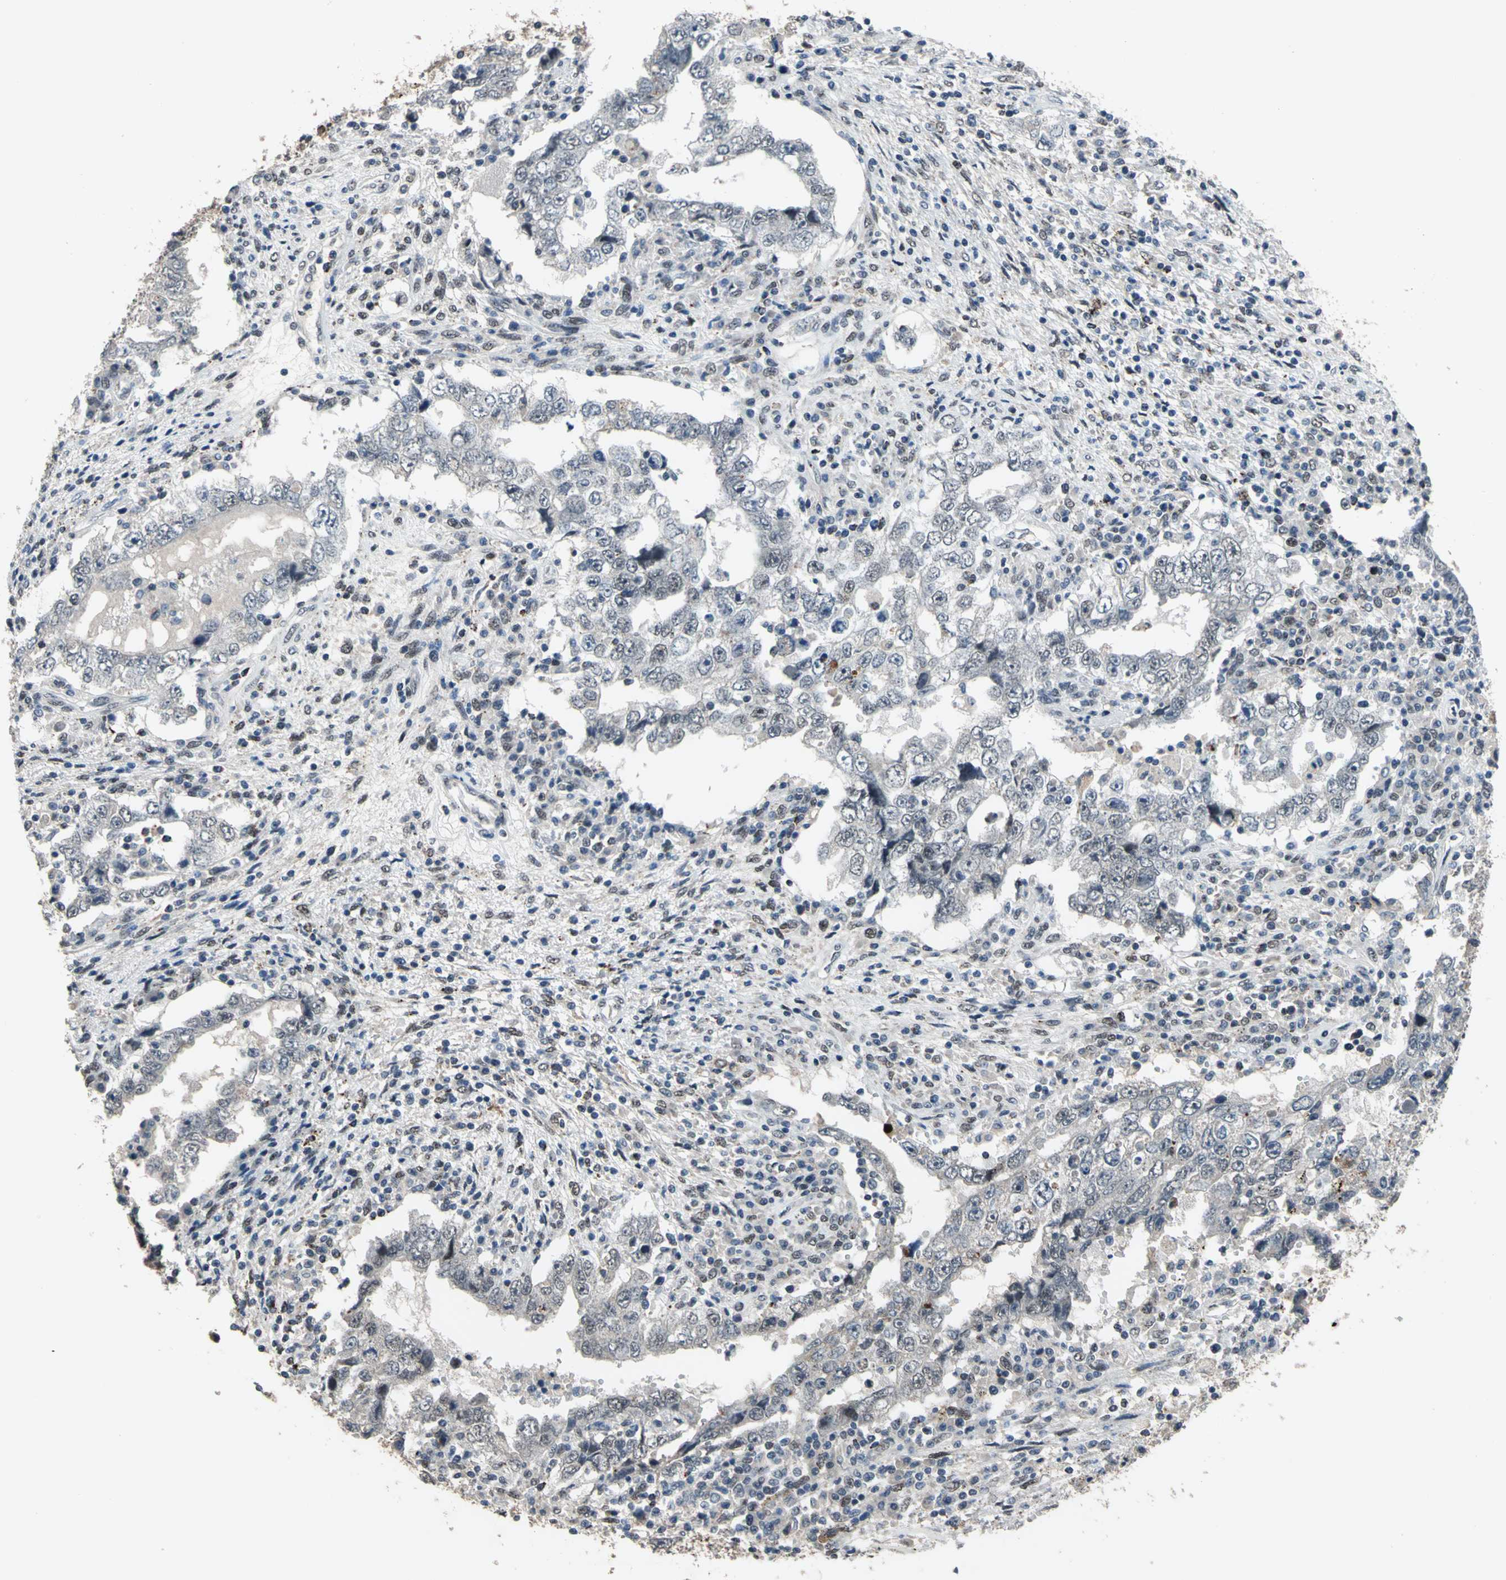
{"staining": {"intensity": "negative", "quantity": "none", "location": "none"}, "tissue": "testis cancer", "cell_type": "Tumor cells", "image_type": "cancer", "snomed": [{"axis": "morphology", "description": "Carcinoma, Embryonal, NOS"}, {"axis": "topography", "description": "Testis"}], "caption": "This is an IHC photomicrograph of human testis cancer. There is no expression in tumor cells.", "gene": "ELF2", "patient": {"sex": "male", "age": 26}}